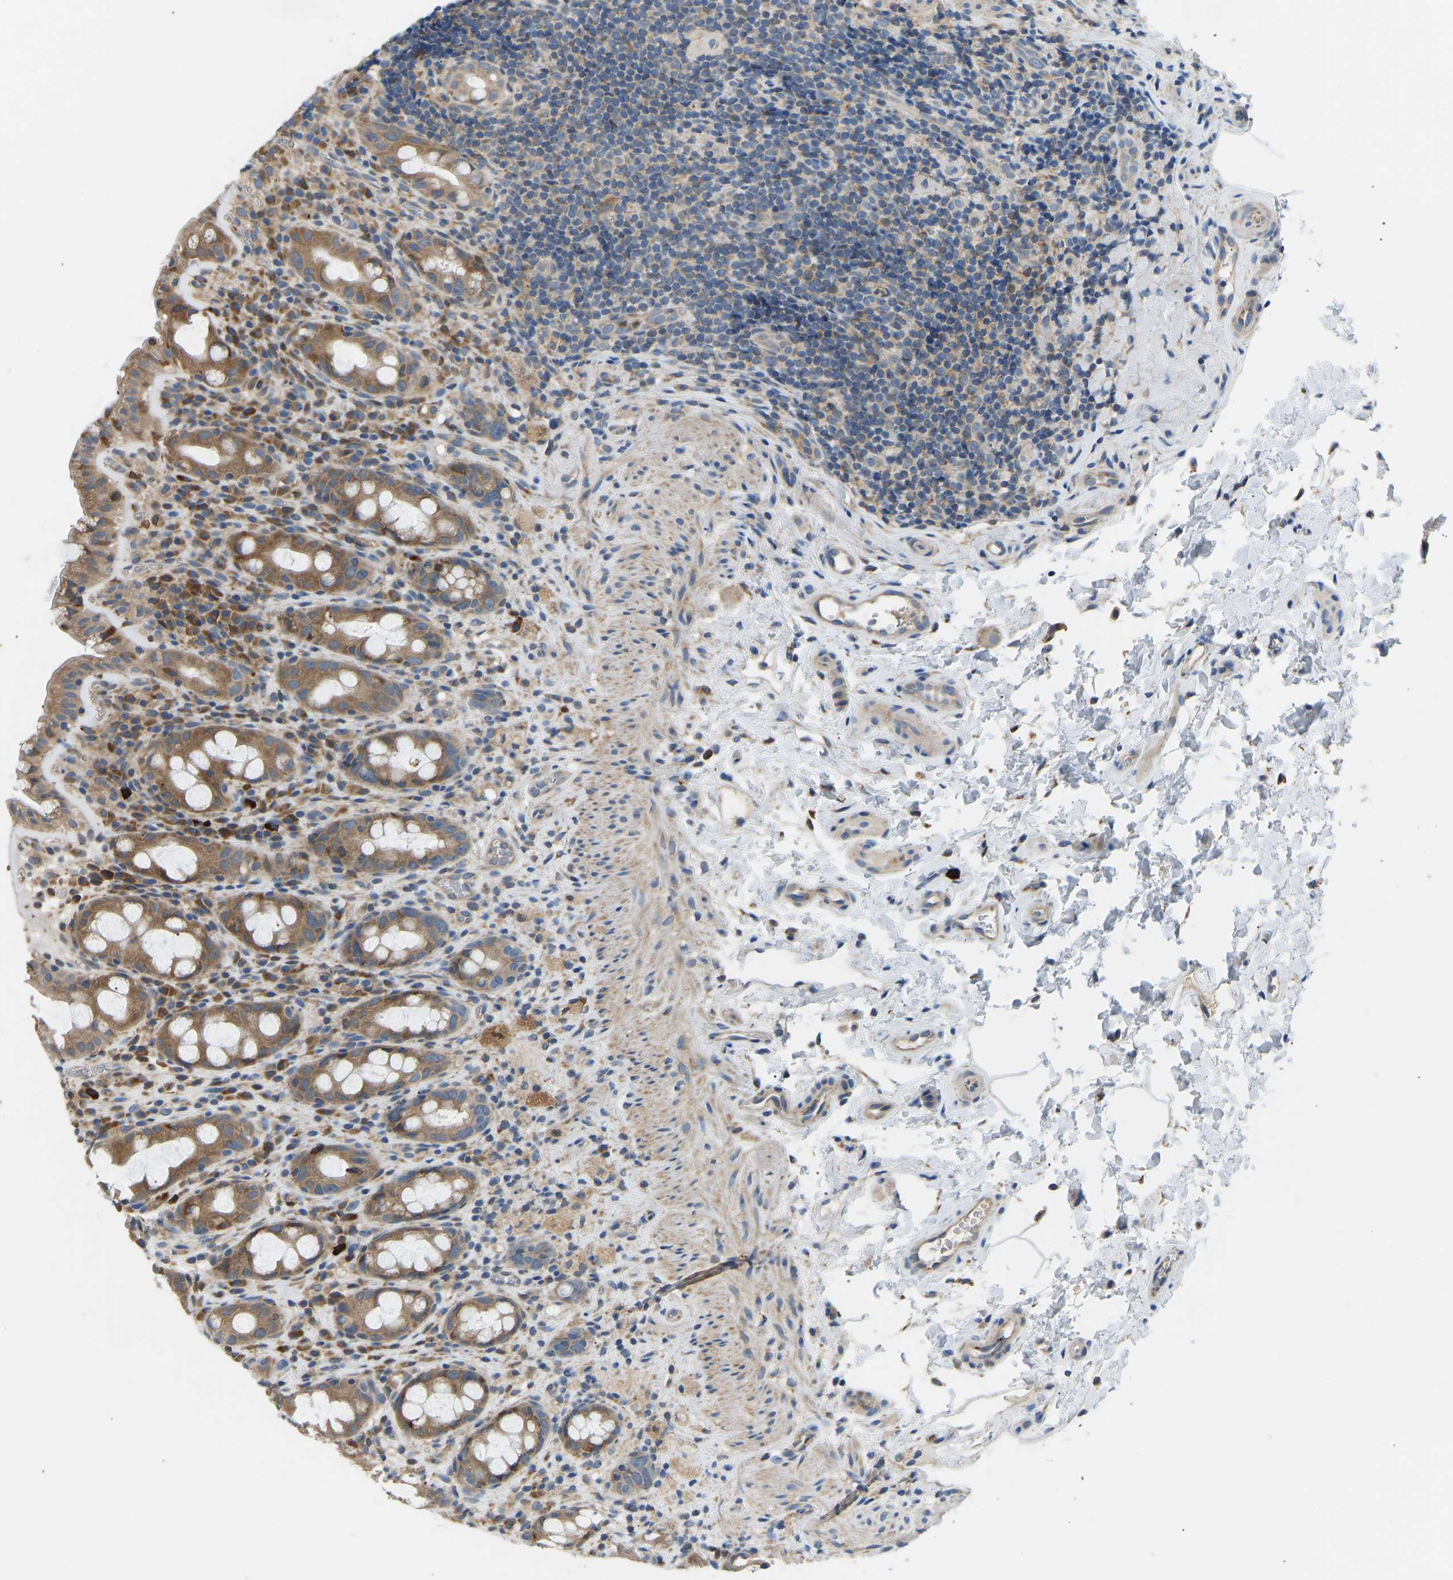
{"staining": {"intensity": "moderate", "quantity": ">75%", "location": "cytoplasmic/membranous"}, "tissue": "rectum", "cell_type": "Glandular cells", "image_type": "normal", "snomed": [{"axis": "morphology", "description": "Normal tissue, NOS"}, {"axis": "topography", "description": "Rectum"}], "caption": "The immunohistochemical stain shows moderate cytoplasmic/membranous expression in glandular cells of normal rectum.", "gene": "RBP1", "patient": {"sex": "male", "age": 44}}